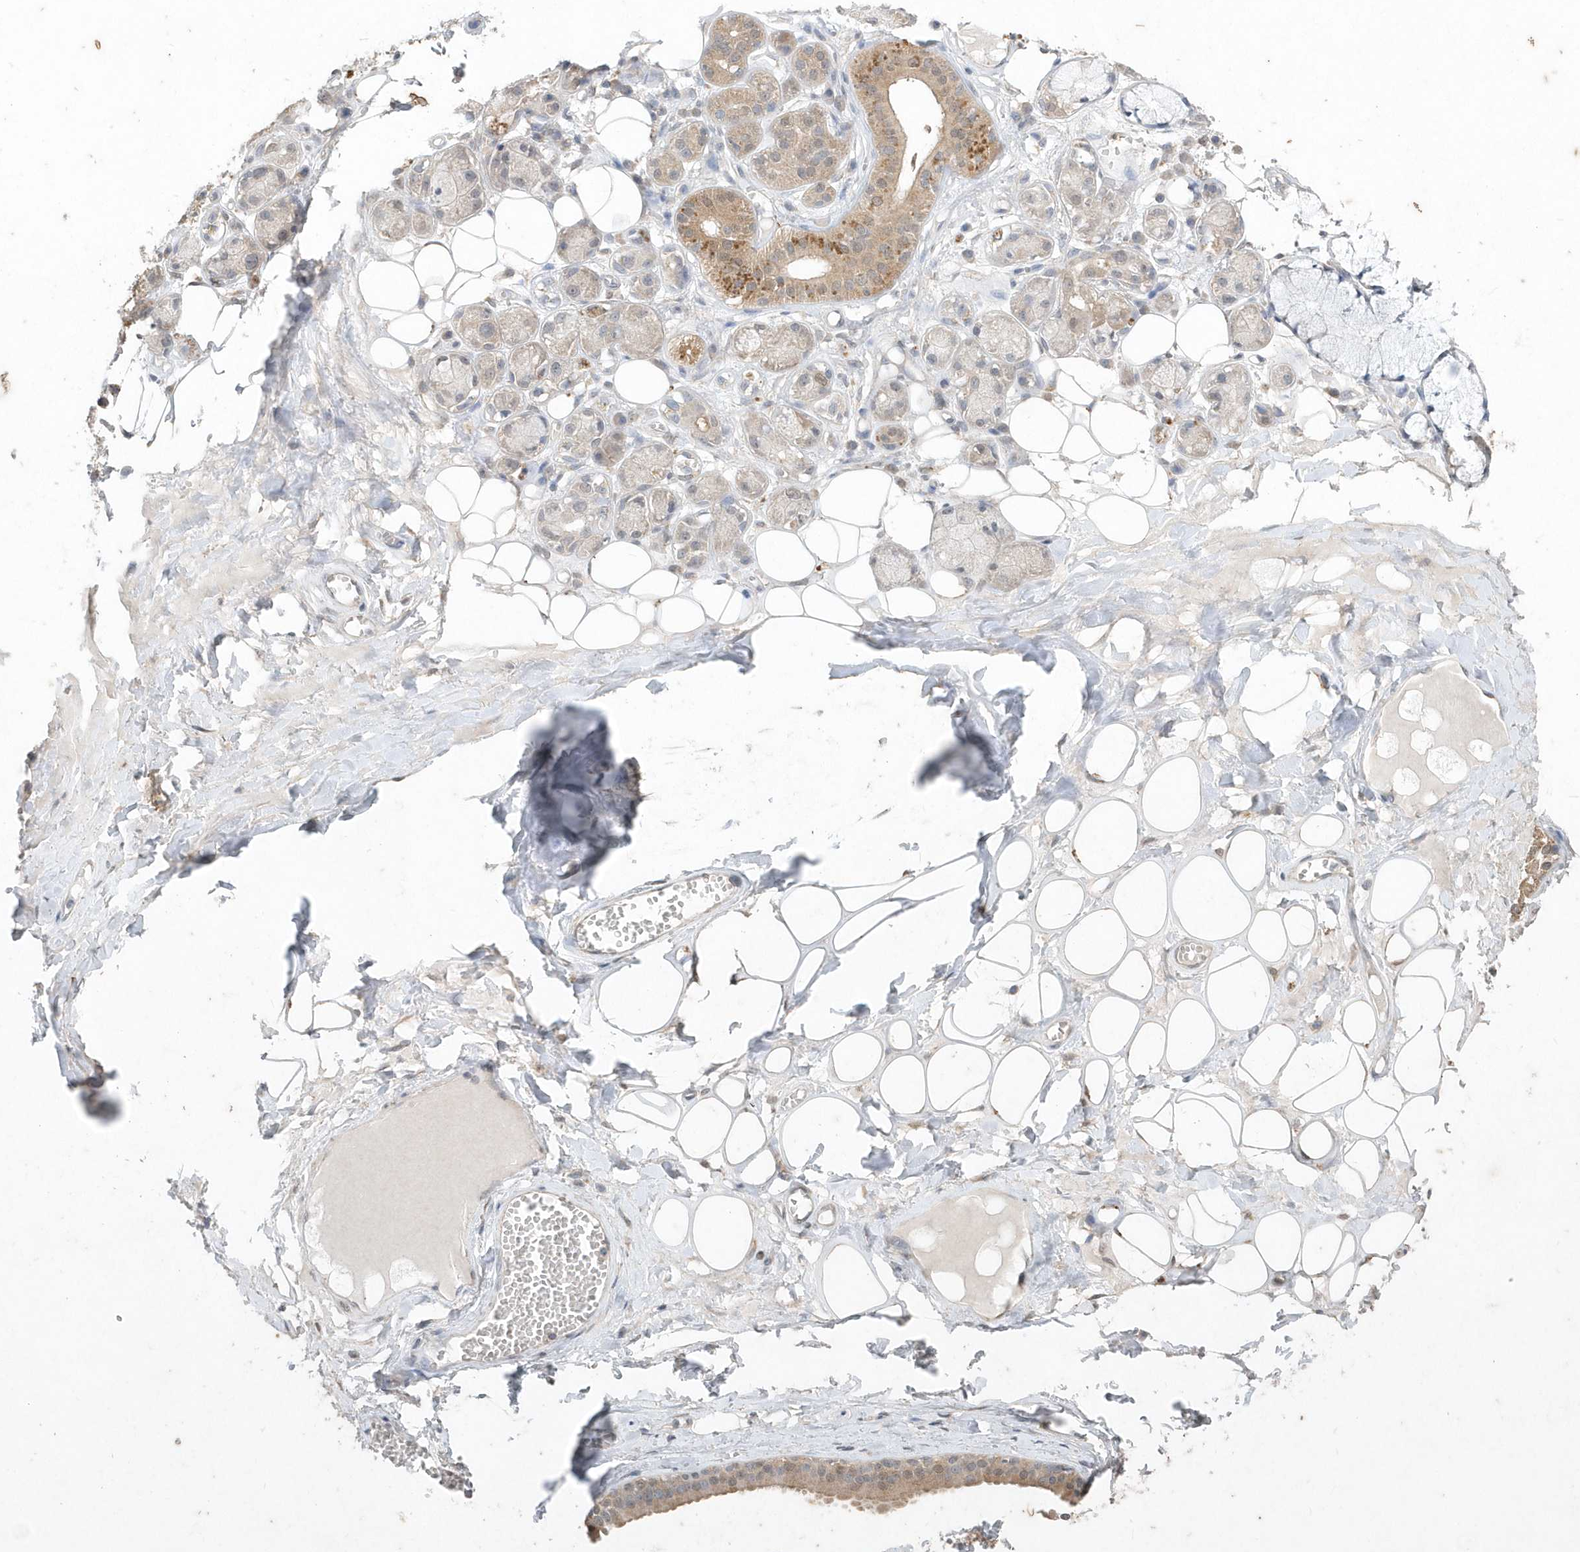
{"staining": {"intensity": "weak", "quantity": ">75%", "location": "cytoplasmic/membranous"}, "tissue": "adipose tissue", "cell_type": "Adipocytes", "image_type": "normal", "snomed": [{"axis": "morphology", "description": "Normal tissue, NOS"}, {"axis": "morphology", "description": "Inflammation, NOS"}, {"axis": "topography", "description": "Salivary gland"}, {"axis": "topography", "description": "Peripheral nerve tissue"}], "caption": "The image demonstrates immunohistochemical staining of unremarkable adipose tissue. There is weak cytoplasmic/membranous positivity is identified in approximately >75% of adipocytes.", "gene": "AKR7A2", "patient": {"sex": "female", "age": 75}}